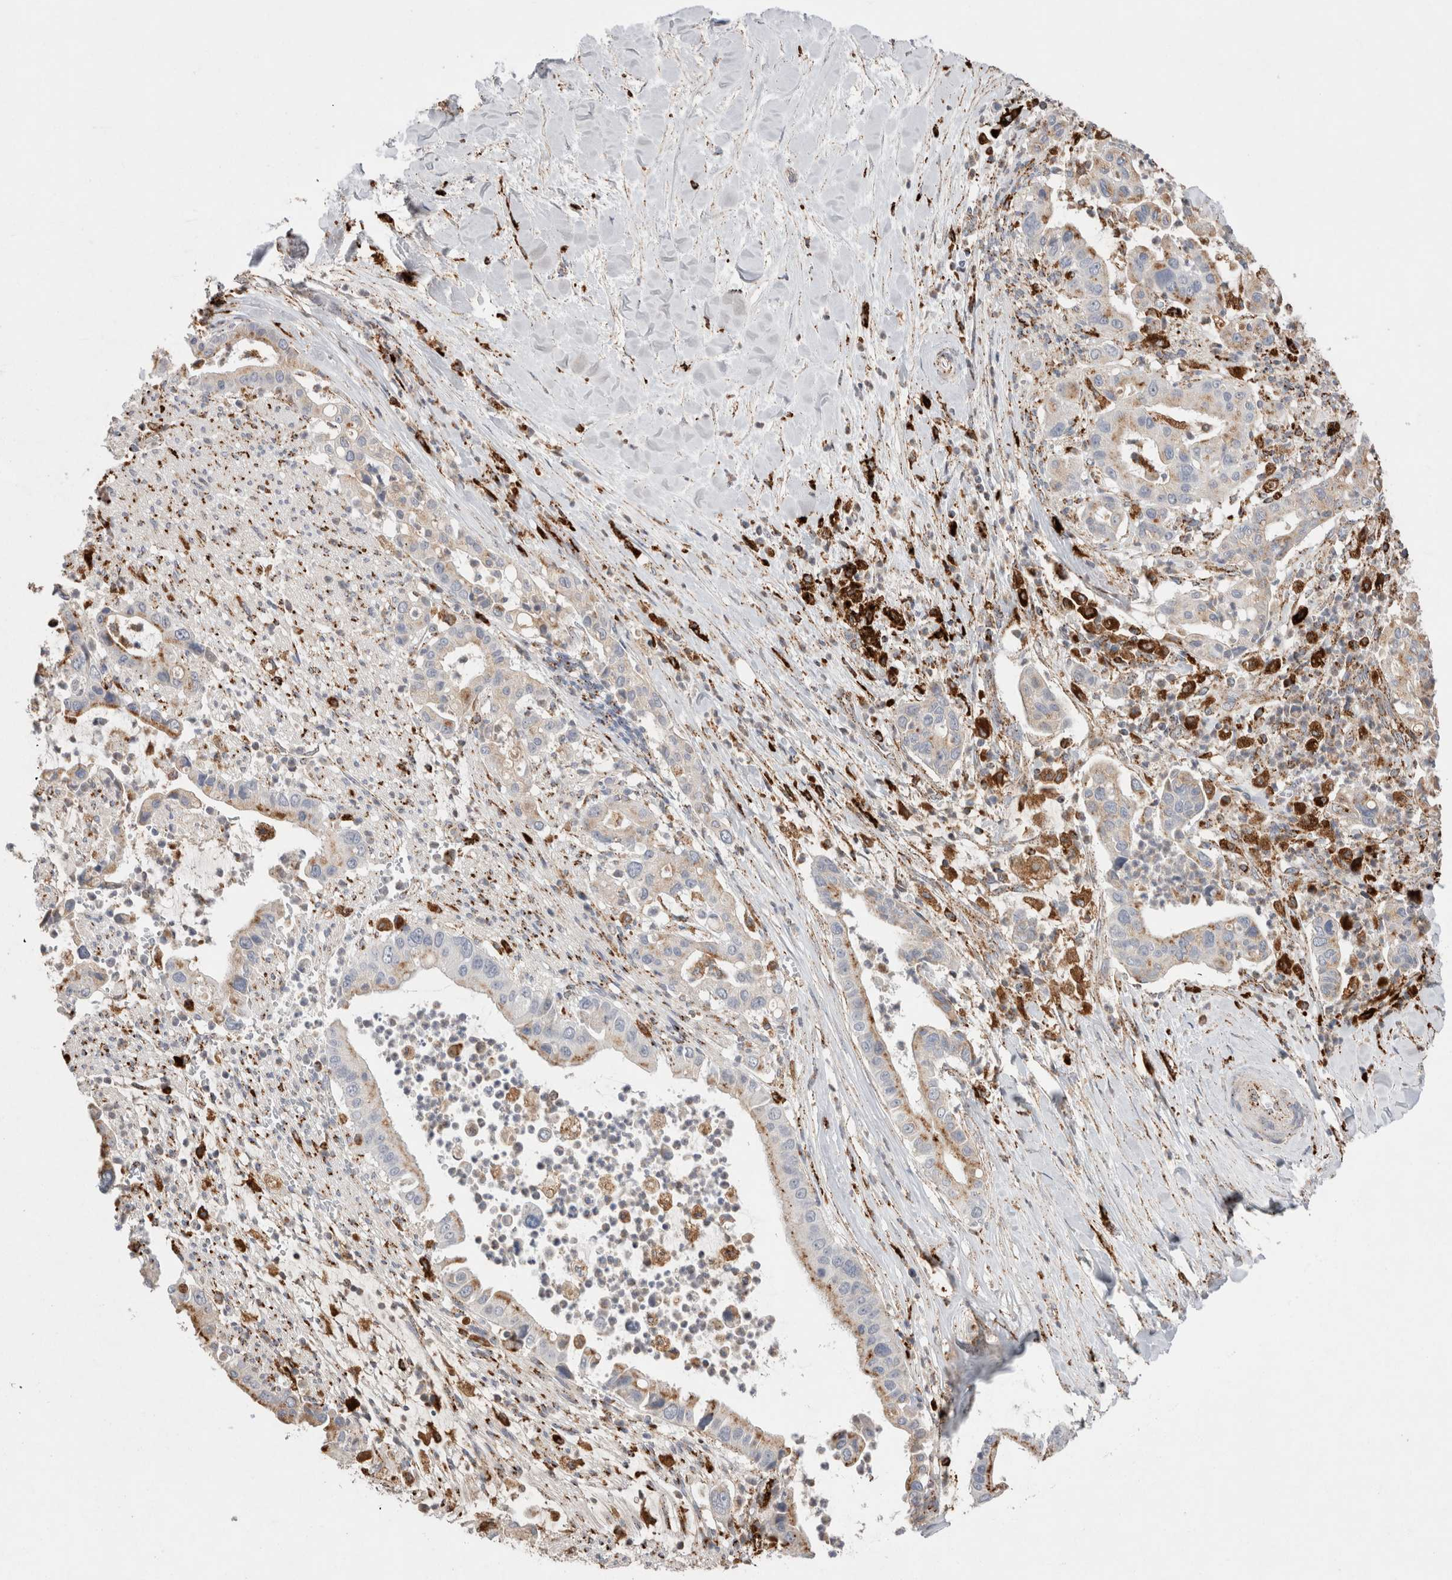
{"staining": {"intensity": "moderate", "quantity": ">75%", "location": "cytoplasmic/membranous"}, "tissue": "liver cancer", "cell_type": "Tumor cells", "image_type": "cancer", "snomed": [{"axis": "morphology", "description": "Cholangiocarcinoma"}, {"axis": "topography", "description": "Liver"}], "caption": "Liver cancer tissue shows moderate cytoplasmic/membranous expression in approximately >75% of tumor cells, visualized by immunohistochemistry.", "gene": "CTSA", "patient": {"sex": "female", "age": 54}}